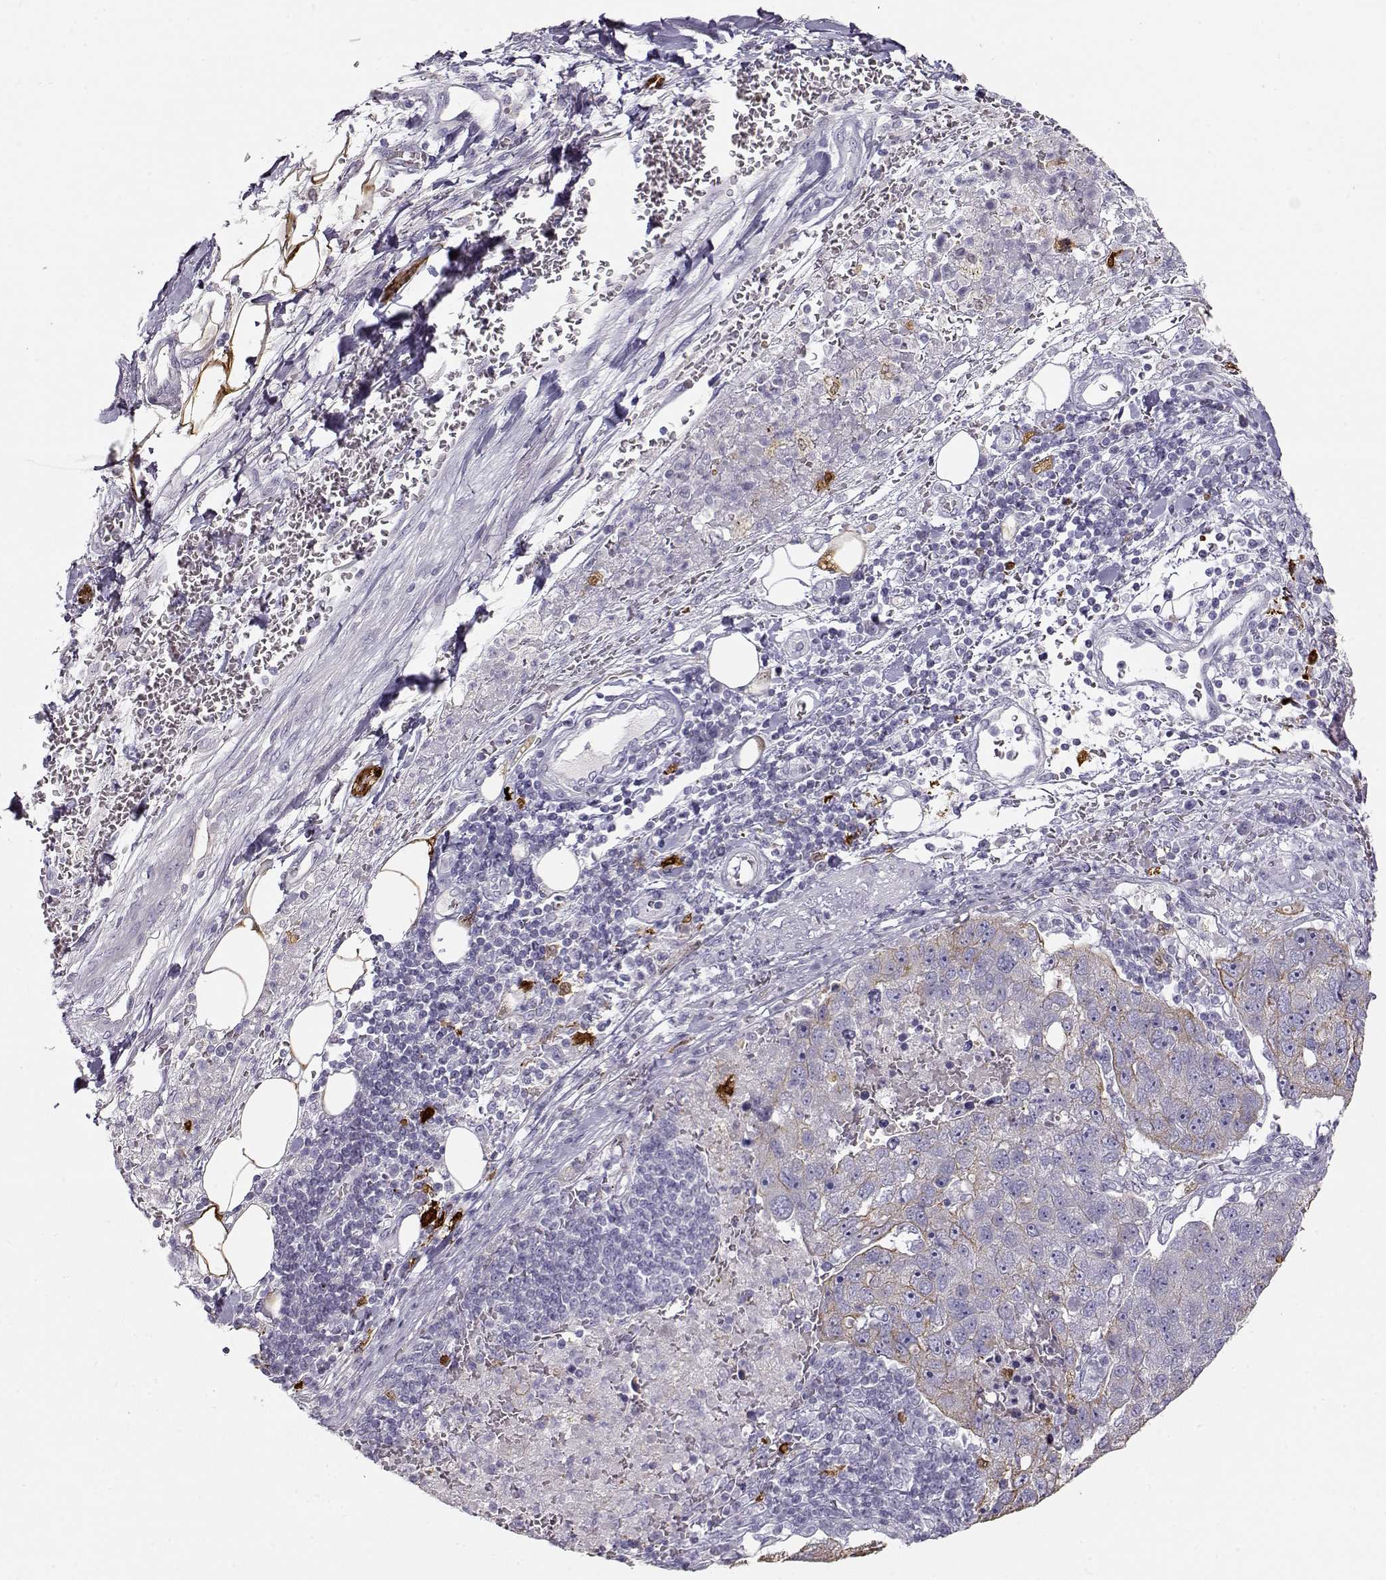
{"staining": {"intensity": "moderate", "quantity": "<25%", "location": "cytoplasmic/membranous"}, "tissue": "pancreatic cancer", "cell_type": "Tumor cells", "image_type": "cancer", "snomed": [{"axis": "morphology", "description": "Adenocarcinoma, NOS"}, {"axis": "topography", "description": "Pancreas"}], "caption": "An immunohistochemistry (IHC) micrograph of tumor tissue is shown. Protein staining in brown highlights moderate cytoplasmic/membranous positivity in pancreatic cancer (adenocarcinoma) within tumor cells.", "gene": "S100B", "patient": {"sex": "female", "age": 61}}